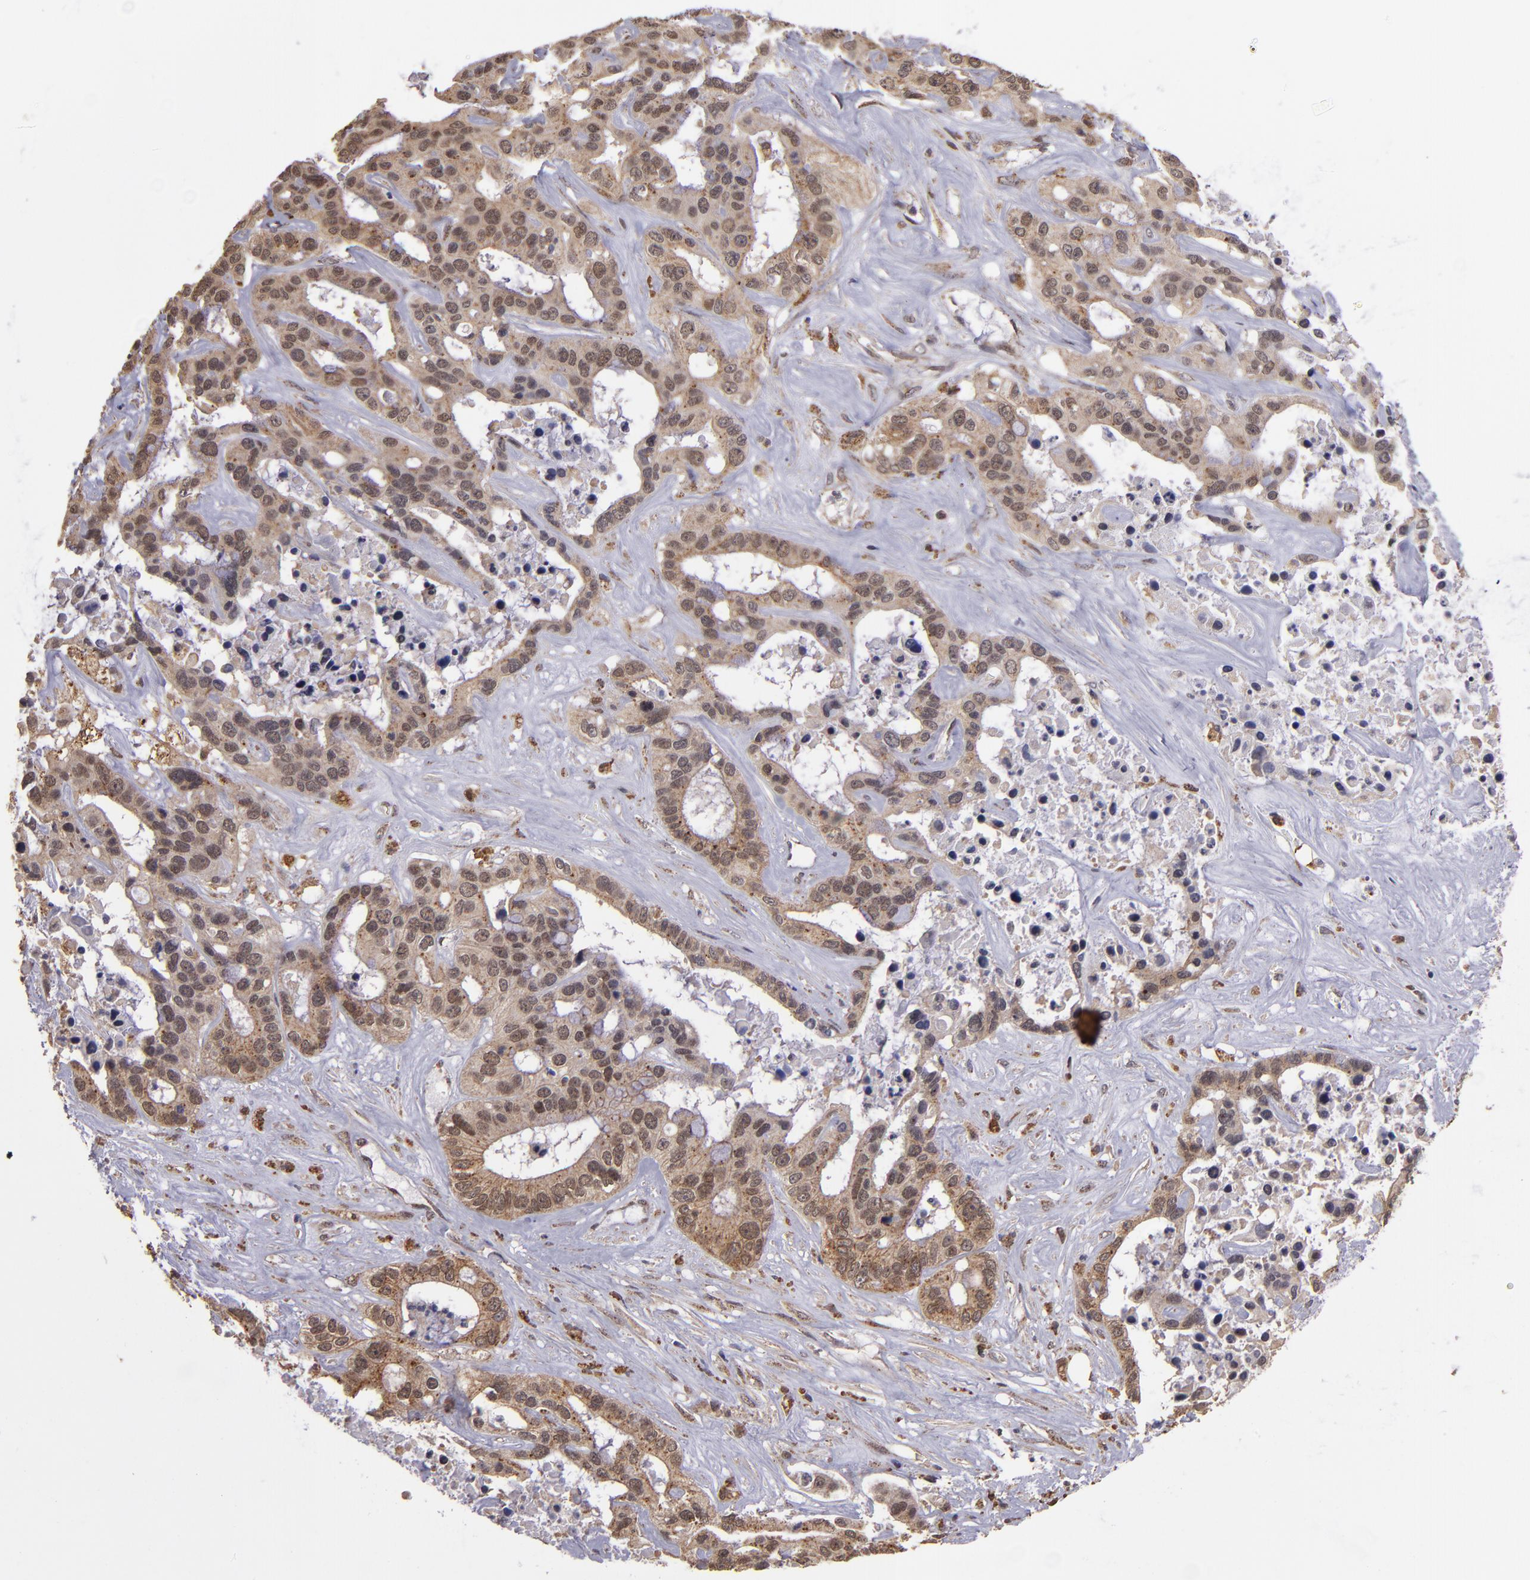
{"staining": {"intensity": "moderate", "quantity": ">75%", "location": "cytoplasmic/membranous,nuclear"}, "tissue": "liver cancer", "cell_type": "Tumor cells", "image_type": "cancer", "snomed": [{"axis": "morphology", "description": "Cholangiocarcinoma"}, {"axis": "topography", "description": "Liver"}], "caption": "Liver cholangiocarcinoma tissue demonstrates moderate cytoplasmic/membranous and nuclear staining in approximately >75% of tumor cells, visualized by immunohistochemistry. The protein of interest is stained brown, and the nuclei are stained in blue (DAB IHC with brightfield microscopy, high magnification).", "gene": "SIPA1L1", "patient": {"sex": "female", "age": 65}}